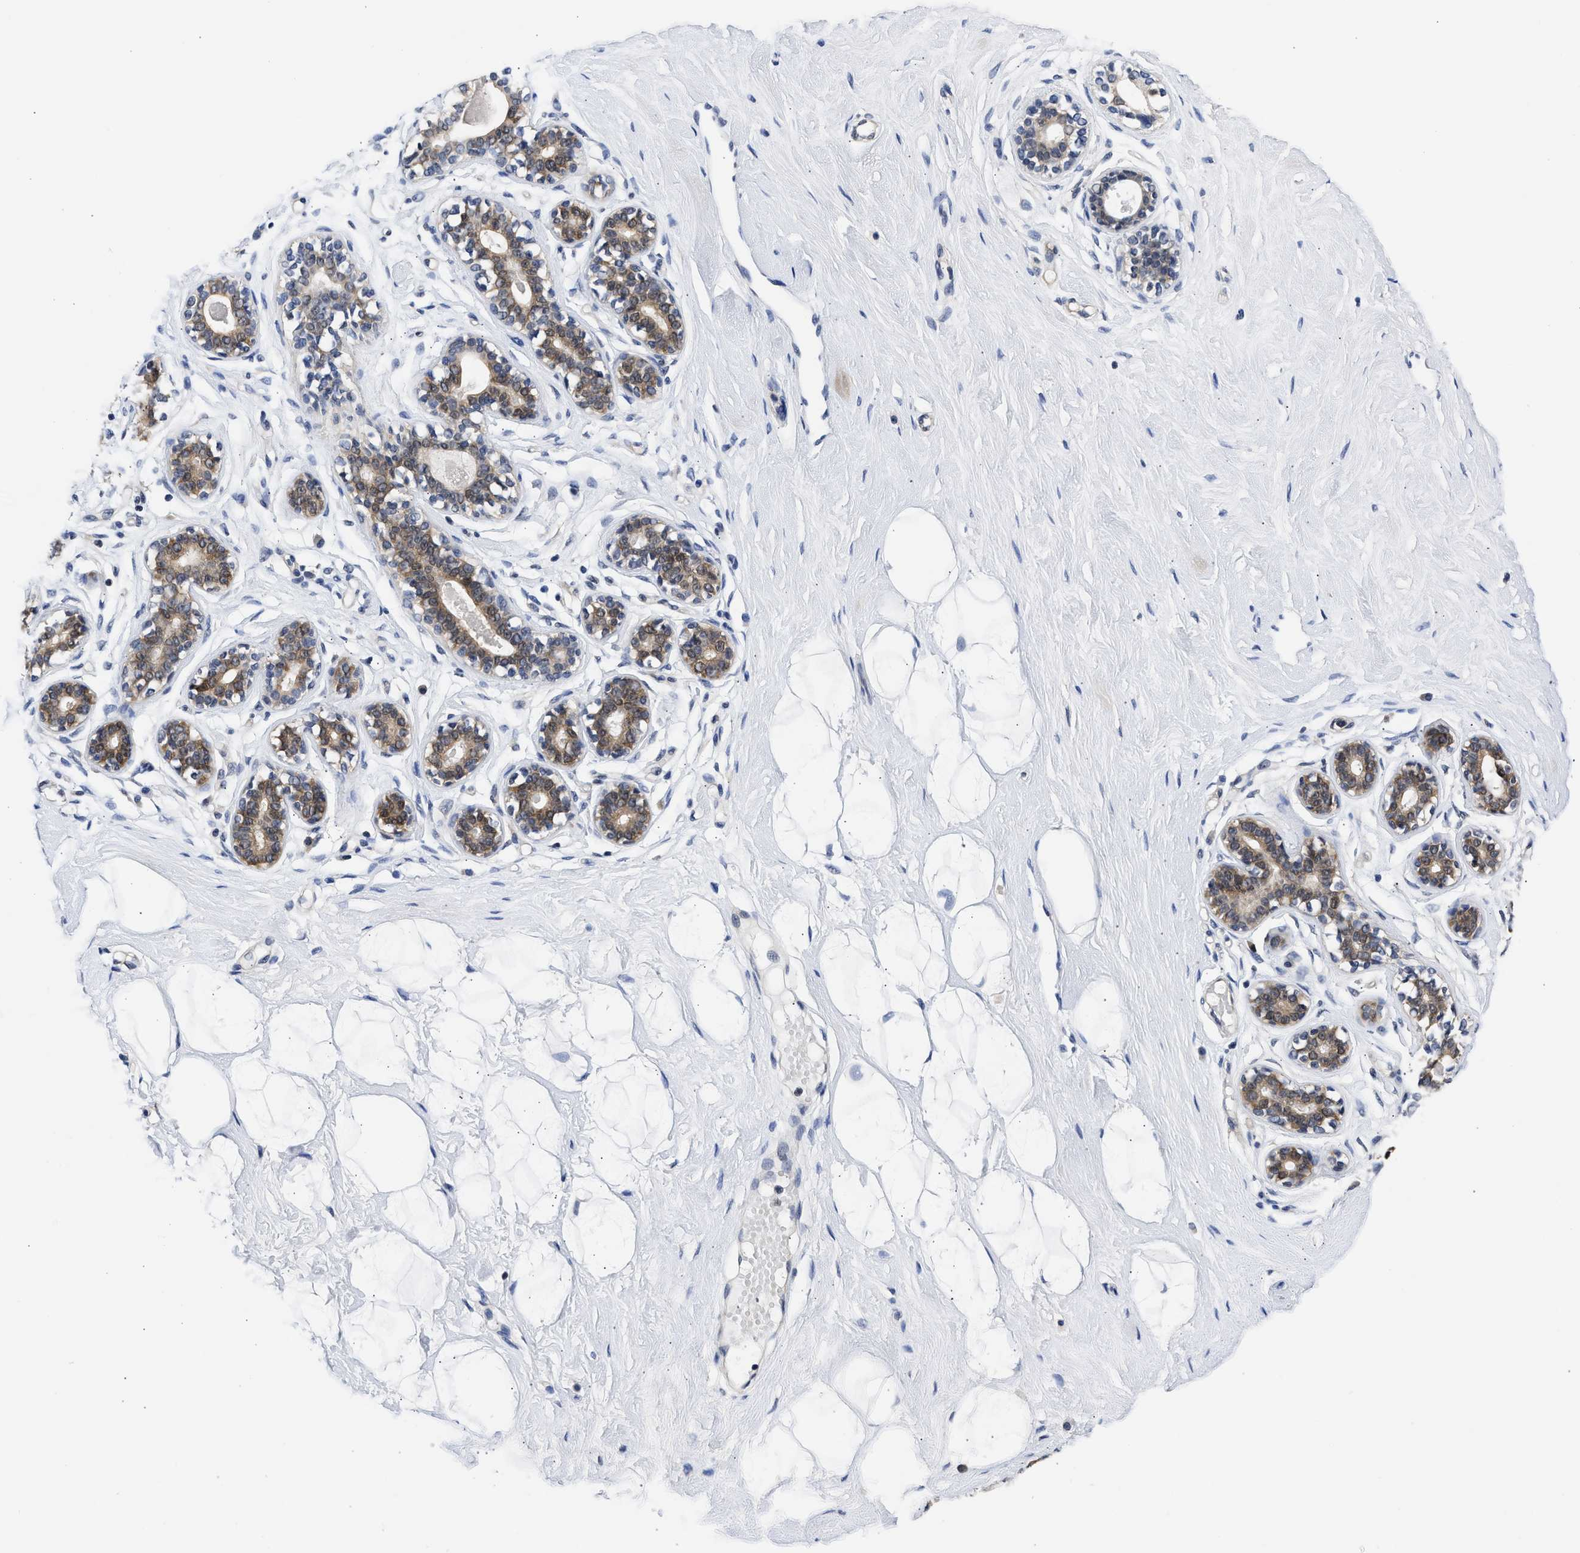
{"staining": {"intensity": "negative", "quantity": "none", "location": "none"}, "tissue": "breast", "cell_type": "Adipocytes", "image_type": "normal", "snomed": [{"axis": "morphology", "description": "Normal tissue, NOS"}, {"axis": "topography", "description": "Breast"}], "caption": "Protein analysis of normal breast shows no significant expression in adipocytes.", "gene": "XPO5", "patient": {"sex": "female", "age": 23}}